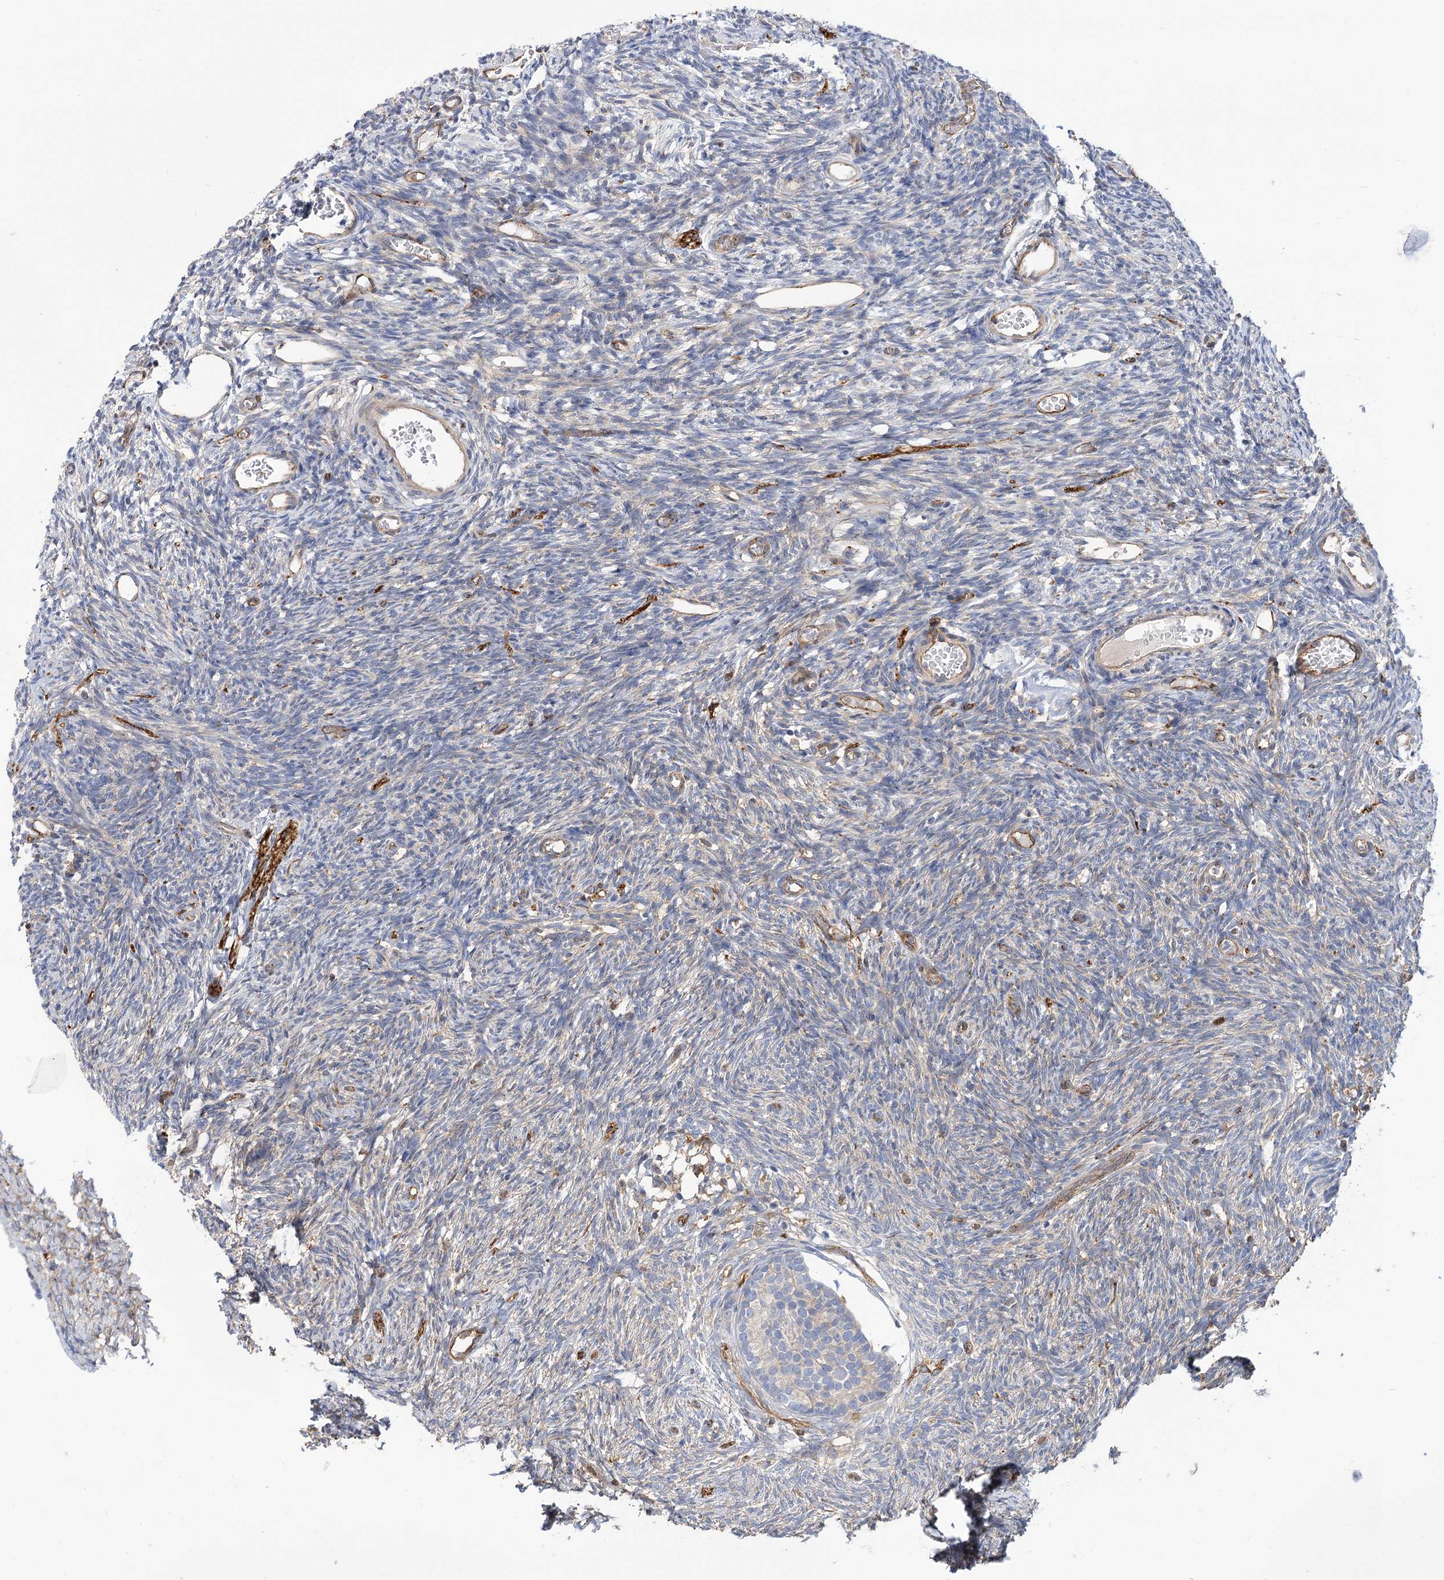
{"staining": {"intensity": "negative", "quantity": "none", "location": "none"}, "tissue": "ovary", "cell_type": "Follicle cells", "image_type": "normal", "snomed": [{"axis": "morphology", "description": "Normal tissue, NOS"}, {"axis": "topography", "description": "Ovary"}], "caption": "This is an IHC photomicrograph of unremarkable human ovary. There is no positivity in follicle cells.", "gene": "GUSB", "patient": {"sex": "female", "age": 35}}